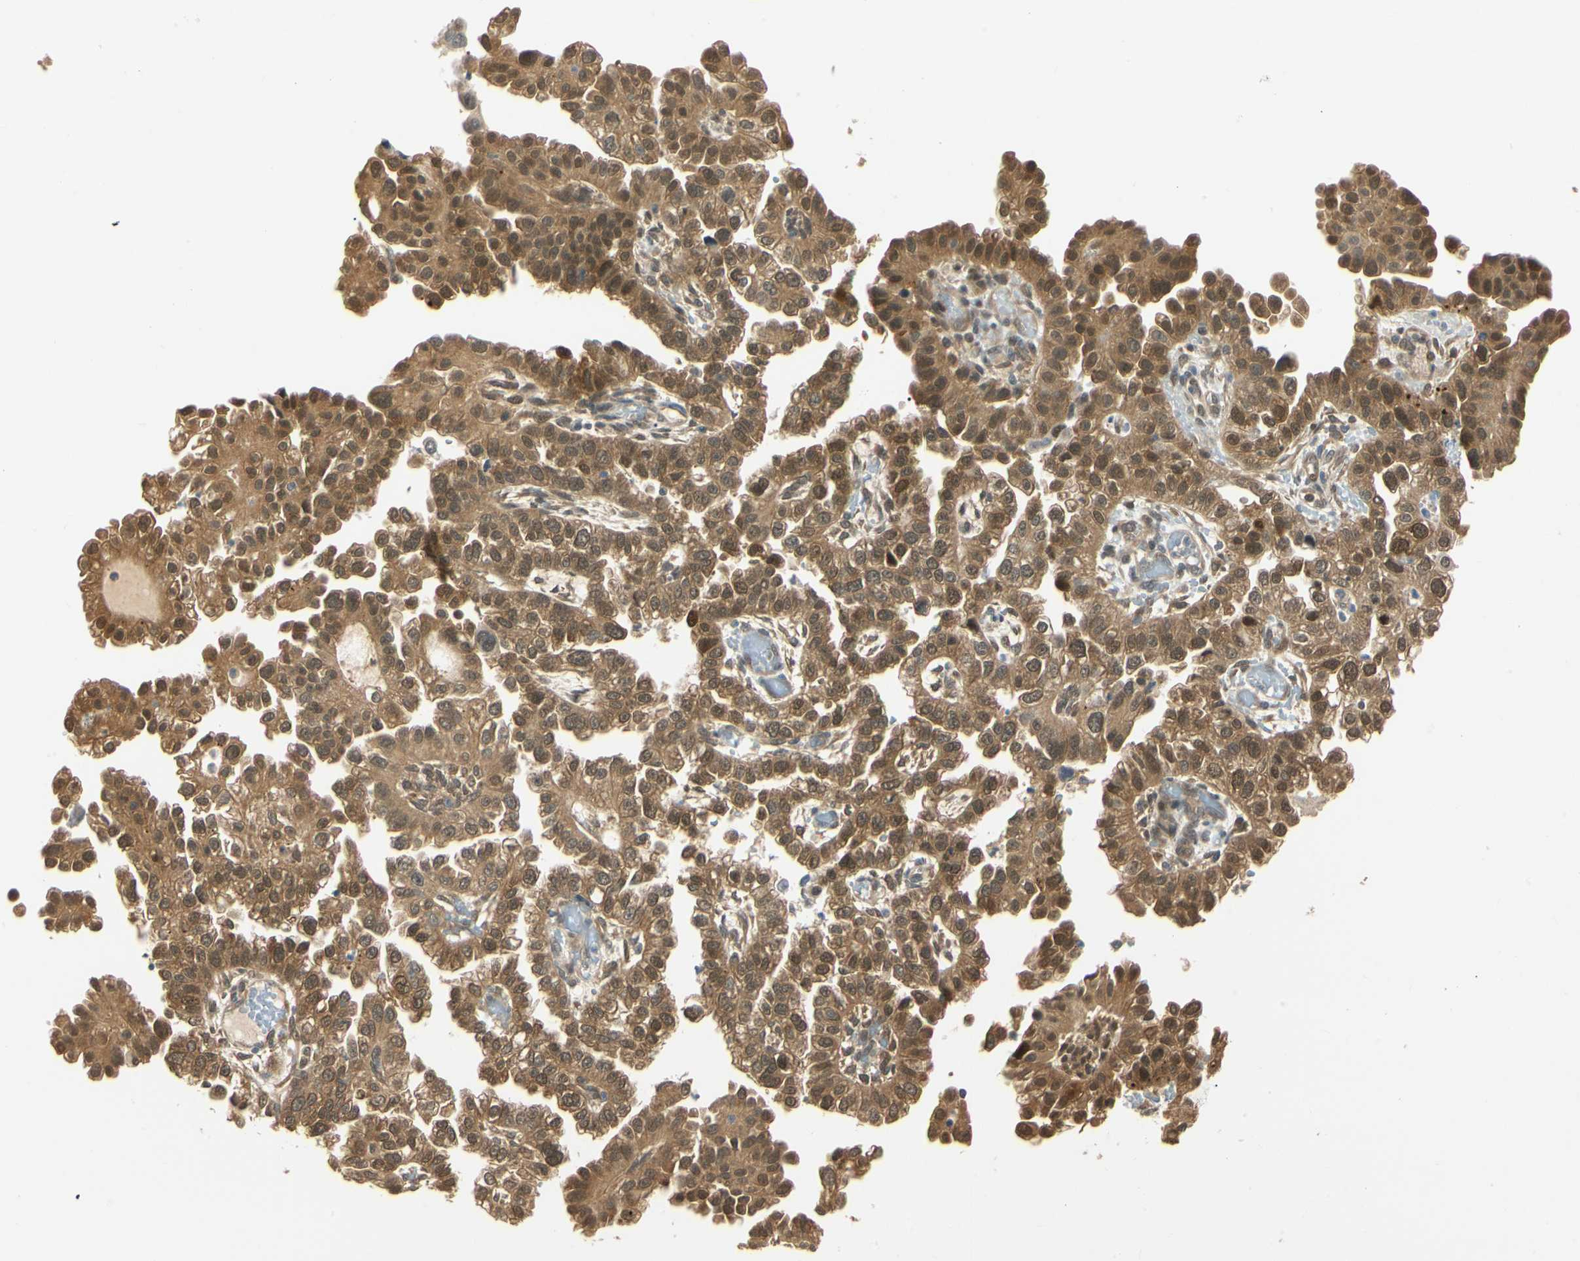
{"staining": {"intensity": "moderate", "quantity": ">75%", "location": "cytoplasmic/membranous,nuclear"}, "tissue": "endometrial cancer", "cell_type": "Tumor cells", "image_type": "cancer", "snomed": [{"axis": "morphology", "description": "Adenocarcinoma, NOS"}, {"axis": "topography", "description": "Endometrium"}], "caption": "Protein expression by immunohistochemistry (IHC) displays moderate cytoplasmic/membranous and nuclear staining in about >75% of tumor cells in endometrial cancer (adenocarcinoma).", "gene": "UBE2Z", "patient": {"sex": "female", "age": 85}}